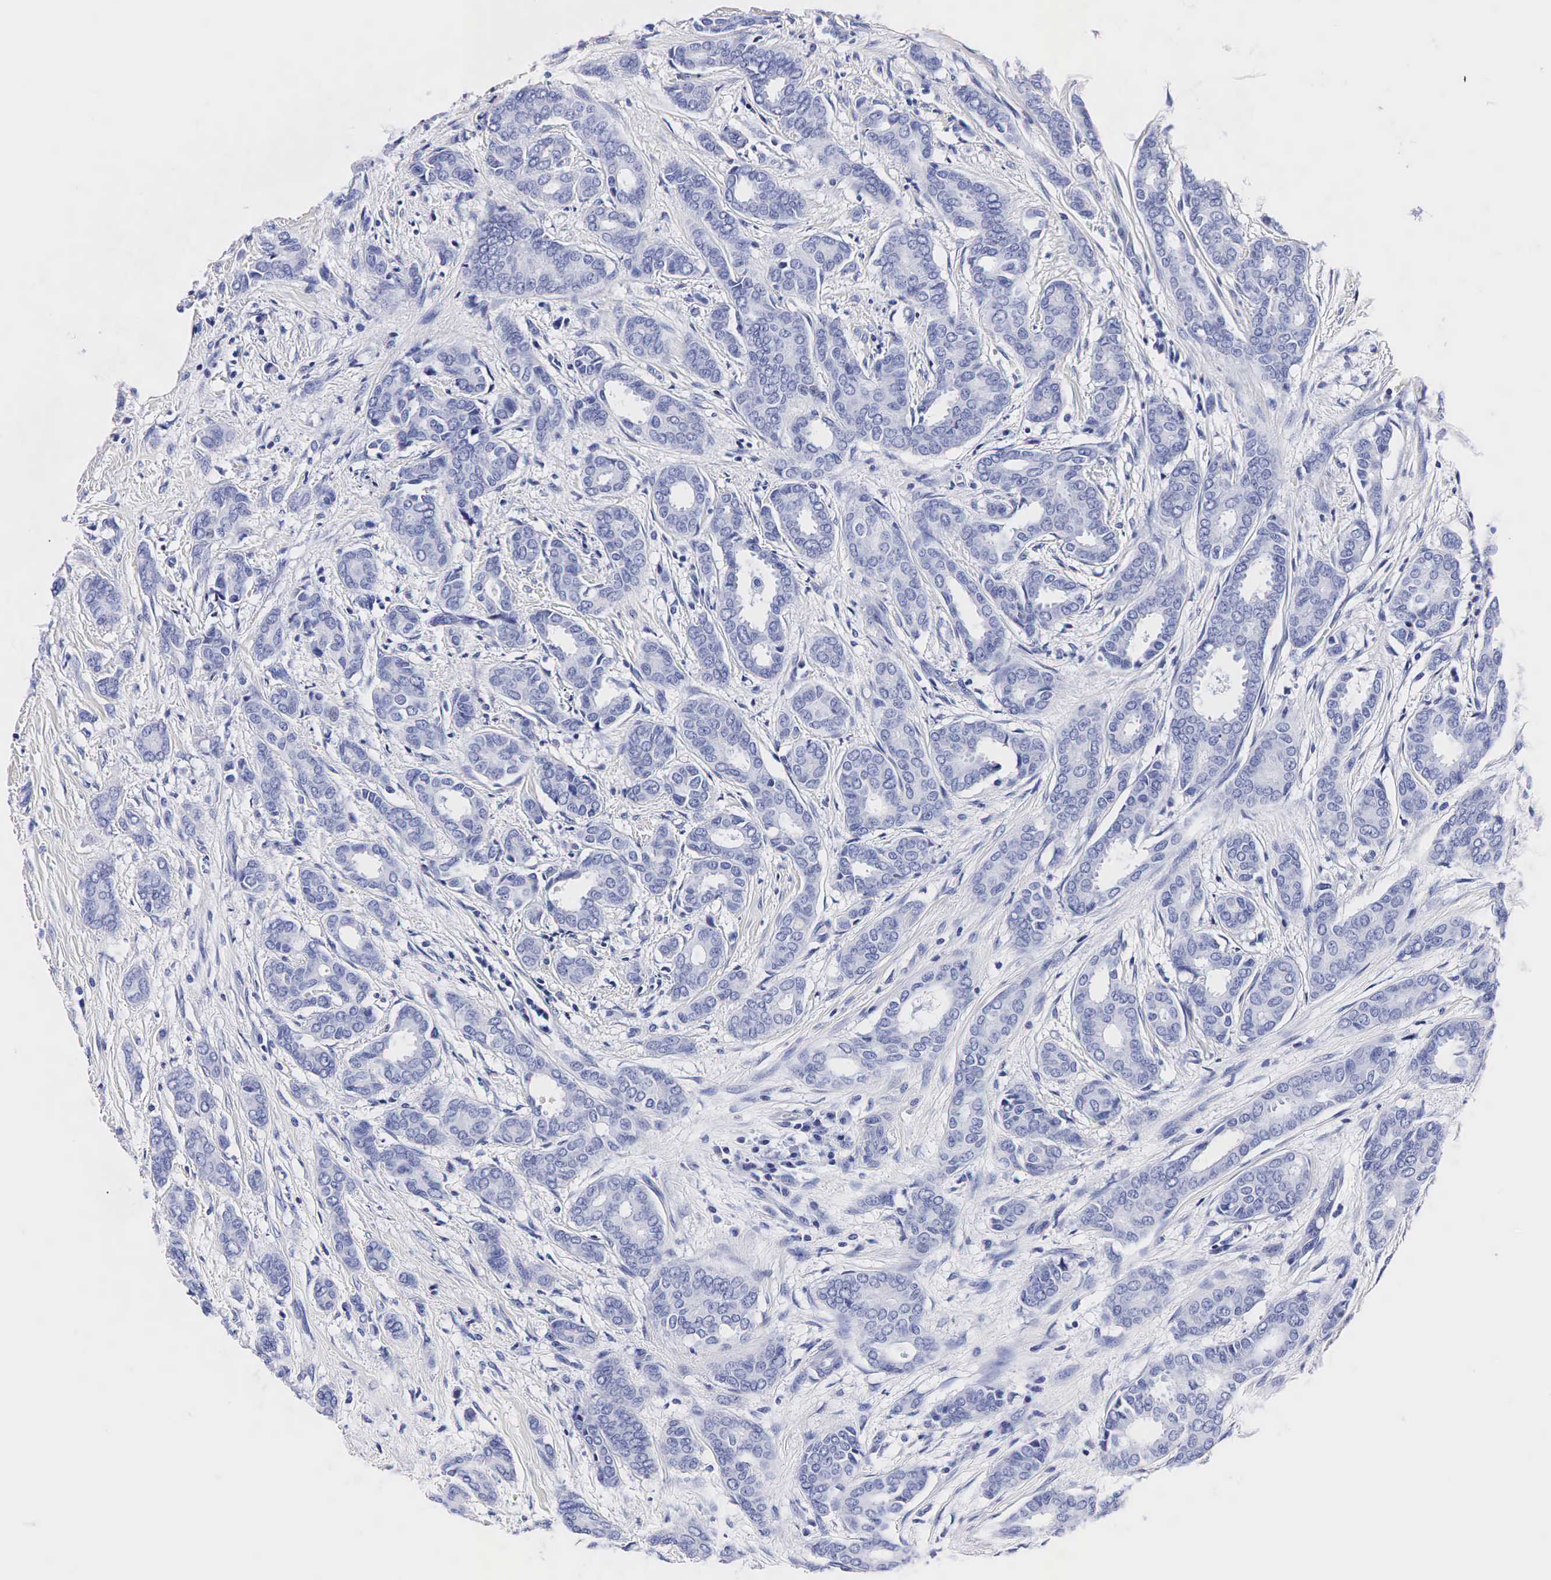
{"staining": {"intensity": "negative", "quantity": "none", "location": "none"}, "tissue": "breast cancer", "cell_type": "Tumor cells", "image_type": "cancer", "snomed": [{"axis": "morphology", "description": "Duct carcinoma"}, {"axis": "topography", "description": "Breast"}], "caption": "Protein analysis of breast intraductal carcinoma demonstrates no significant expression in tumor cells.", "gene": "TG", "patient": {"sex": "female", "age": 50}}